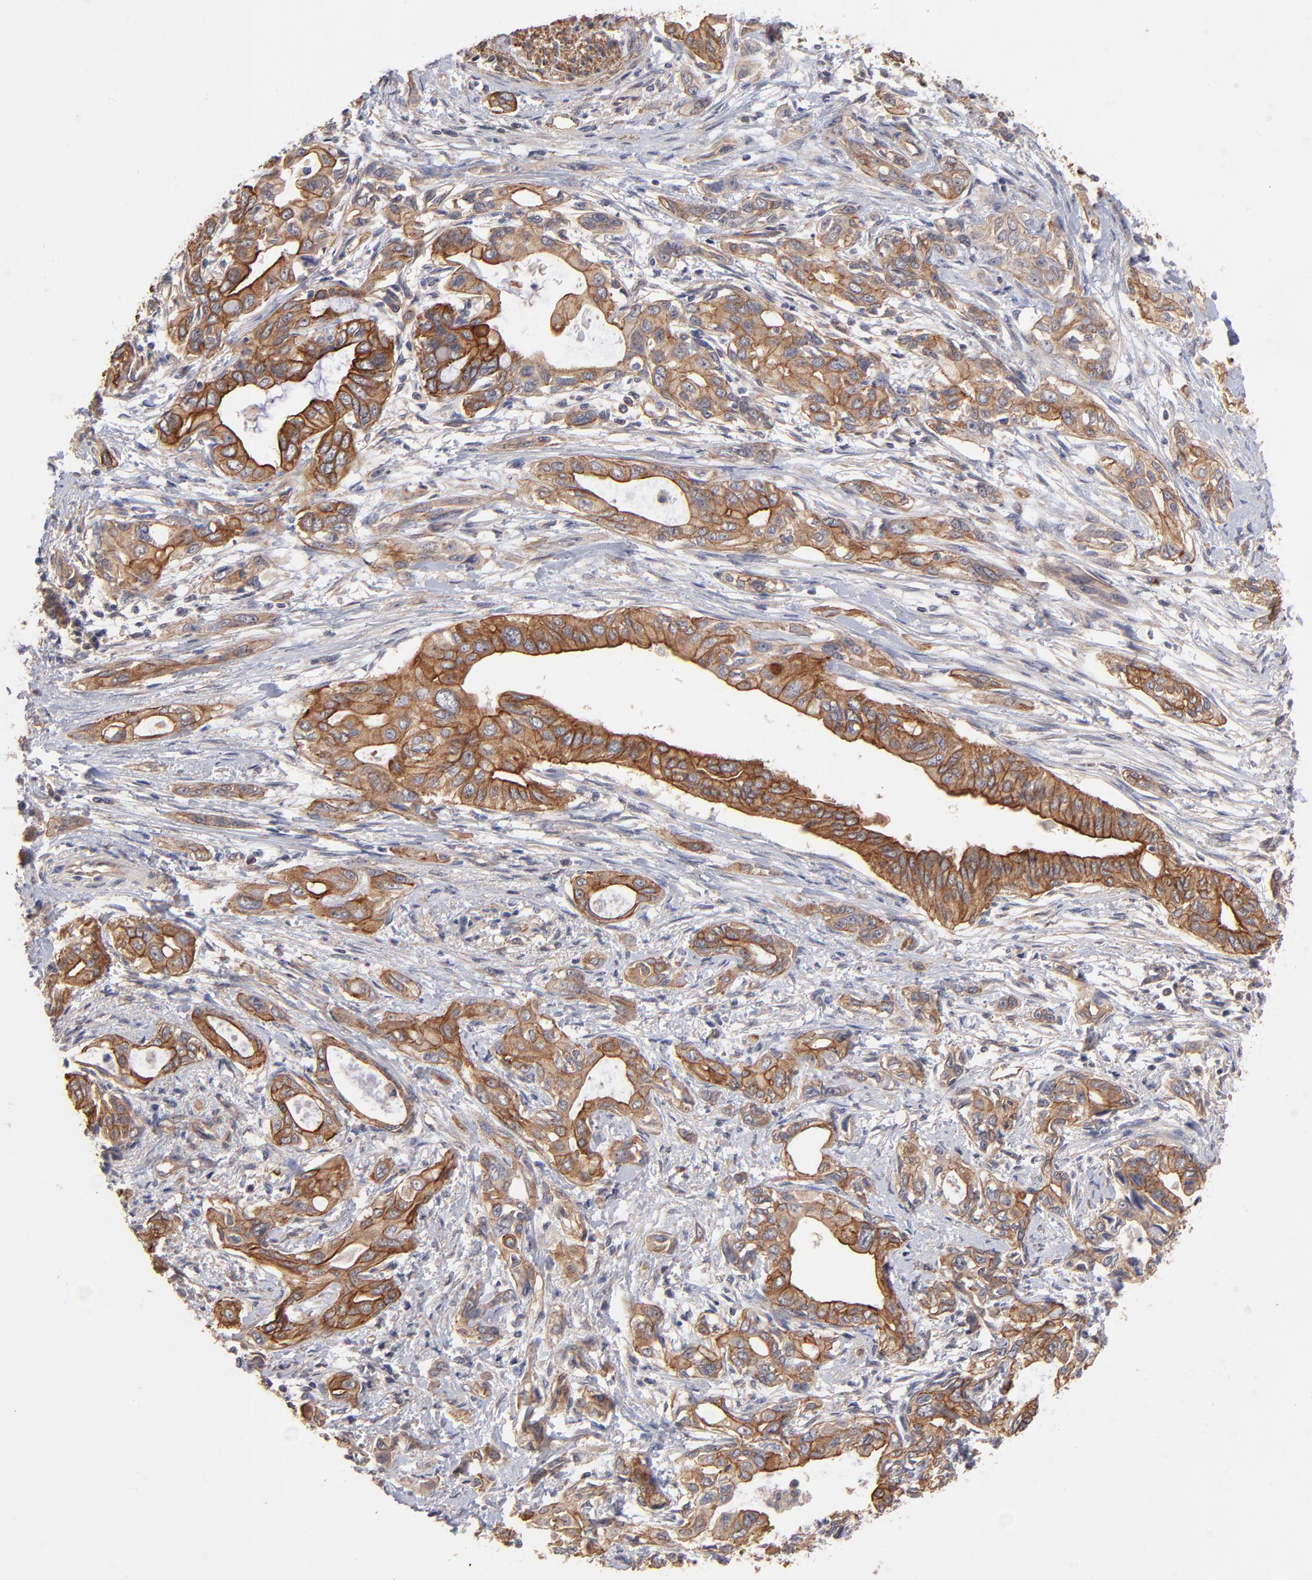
{"staining": {"intensity": "strong", "quantity": ">75%", "location": "cytoplasmic/membranous"}, "tissue": "pancreatic cancer", "cell_type": "Tumor cells", "image_type": "cancer", "snomed": [{"axis": "morphology", "description": "Adenocarcinoma, NOS"}, {"axis": "topography", "description": "Pancreas"}], "caption": "A histopathology image of pancreatic adenocarcinoma stained for a protein shows strong cytoplasmic/membranous brown staining in tumor cells.", "gene": "STAP2", "patient": {"sex": "female", "age": 60}}